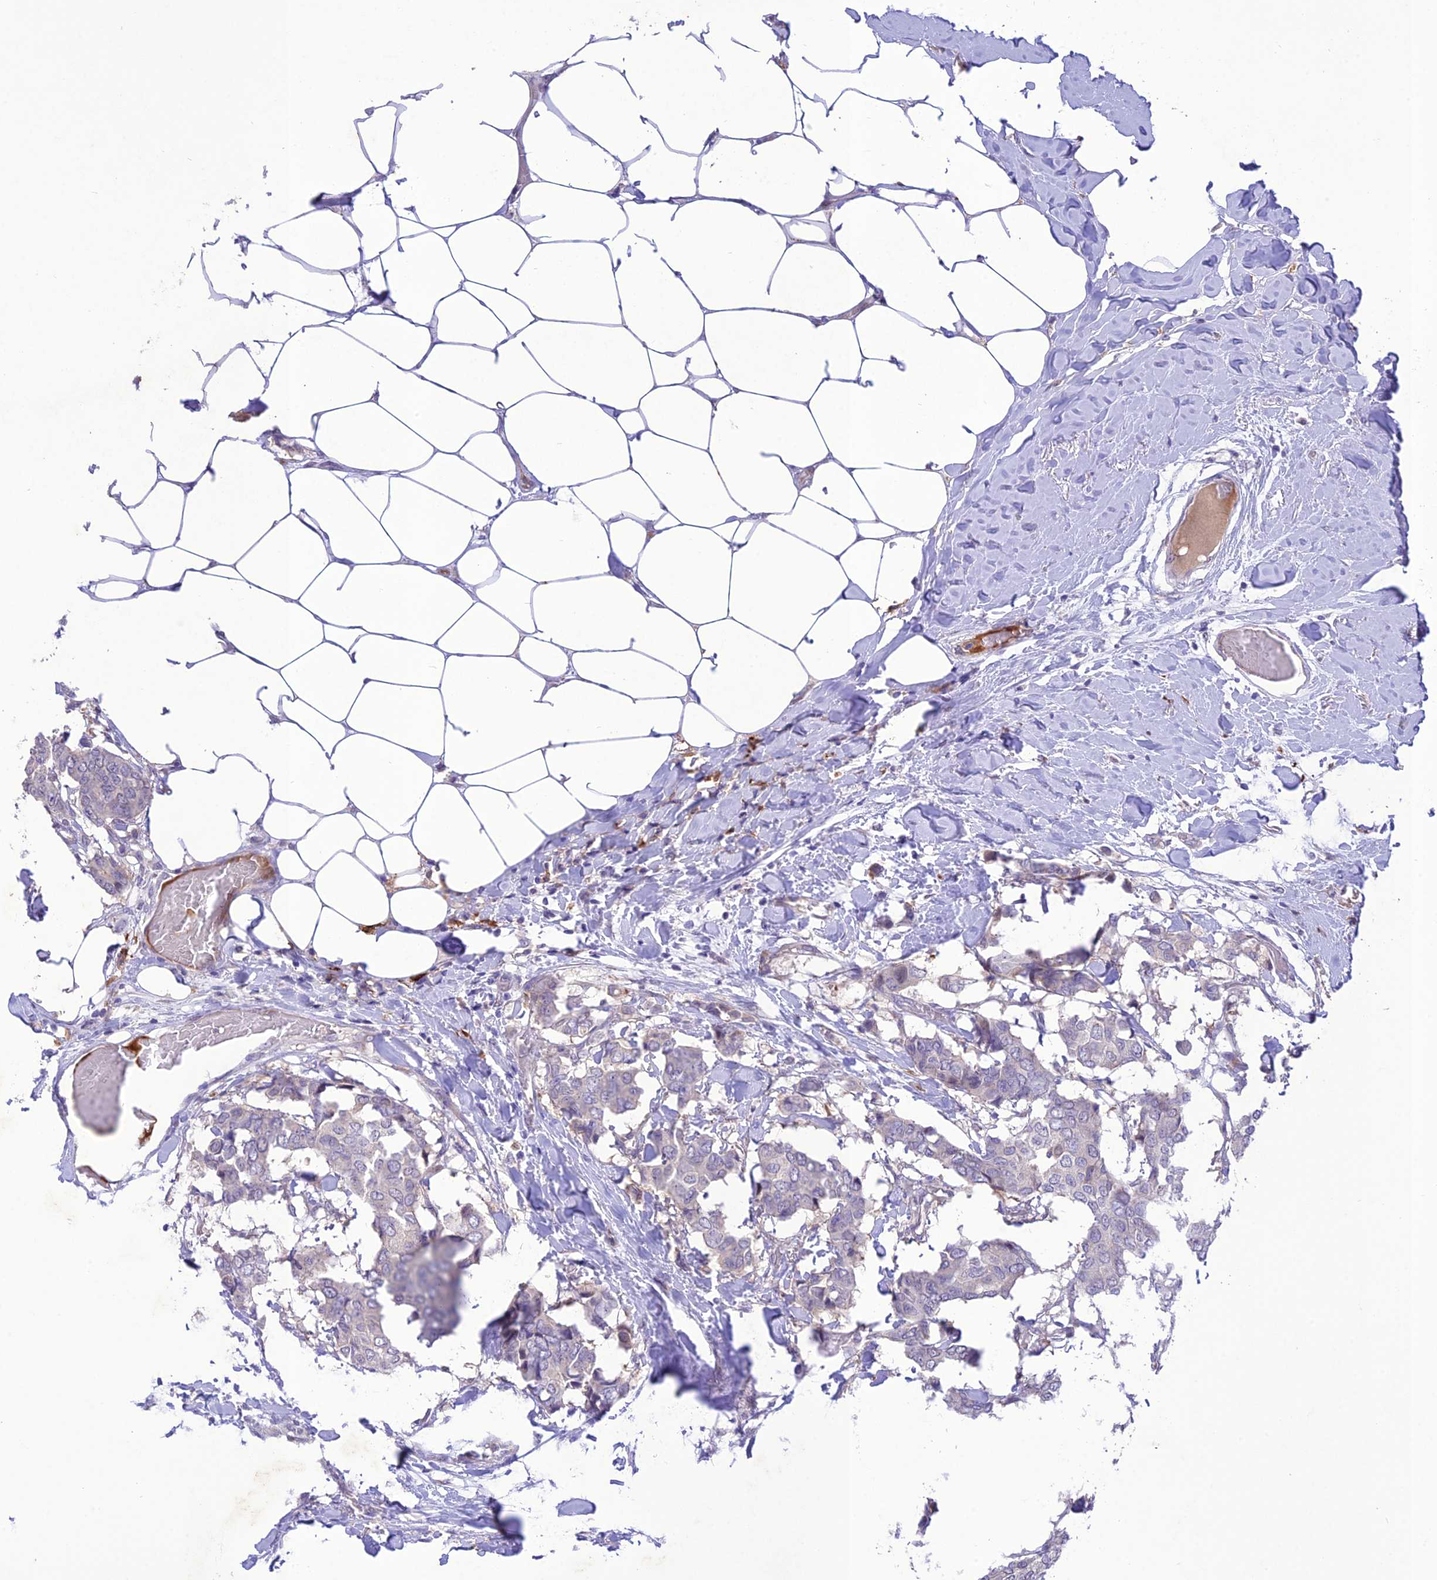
{"staining": {"intensity": "negative", "quantity": "none", "location": "none"}, "tissue": "breast cancer", "cell_type": "Tumor cells", "image_type": "cancer", "snomed": [{"axis": "morphology", "description": "Duct carcinoma"}, {"axis": "topography", "description": "Breast"}], "caption": "Human breast cancer (infiltrating ductal carcinoma) stained for a protein using IHC demonstrates no expression in tumor cells.", "gene": "ANKRD52", "patient": {"sex": "female", "age": 75}}